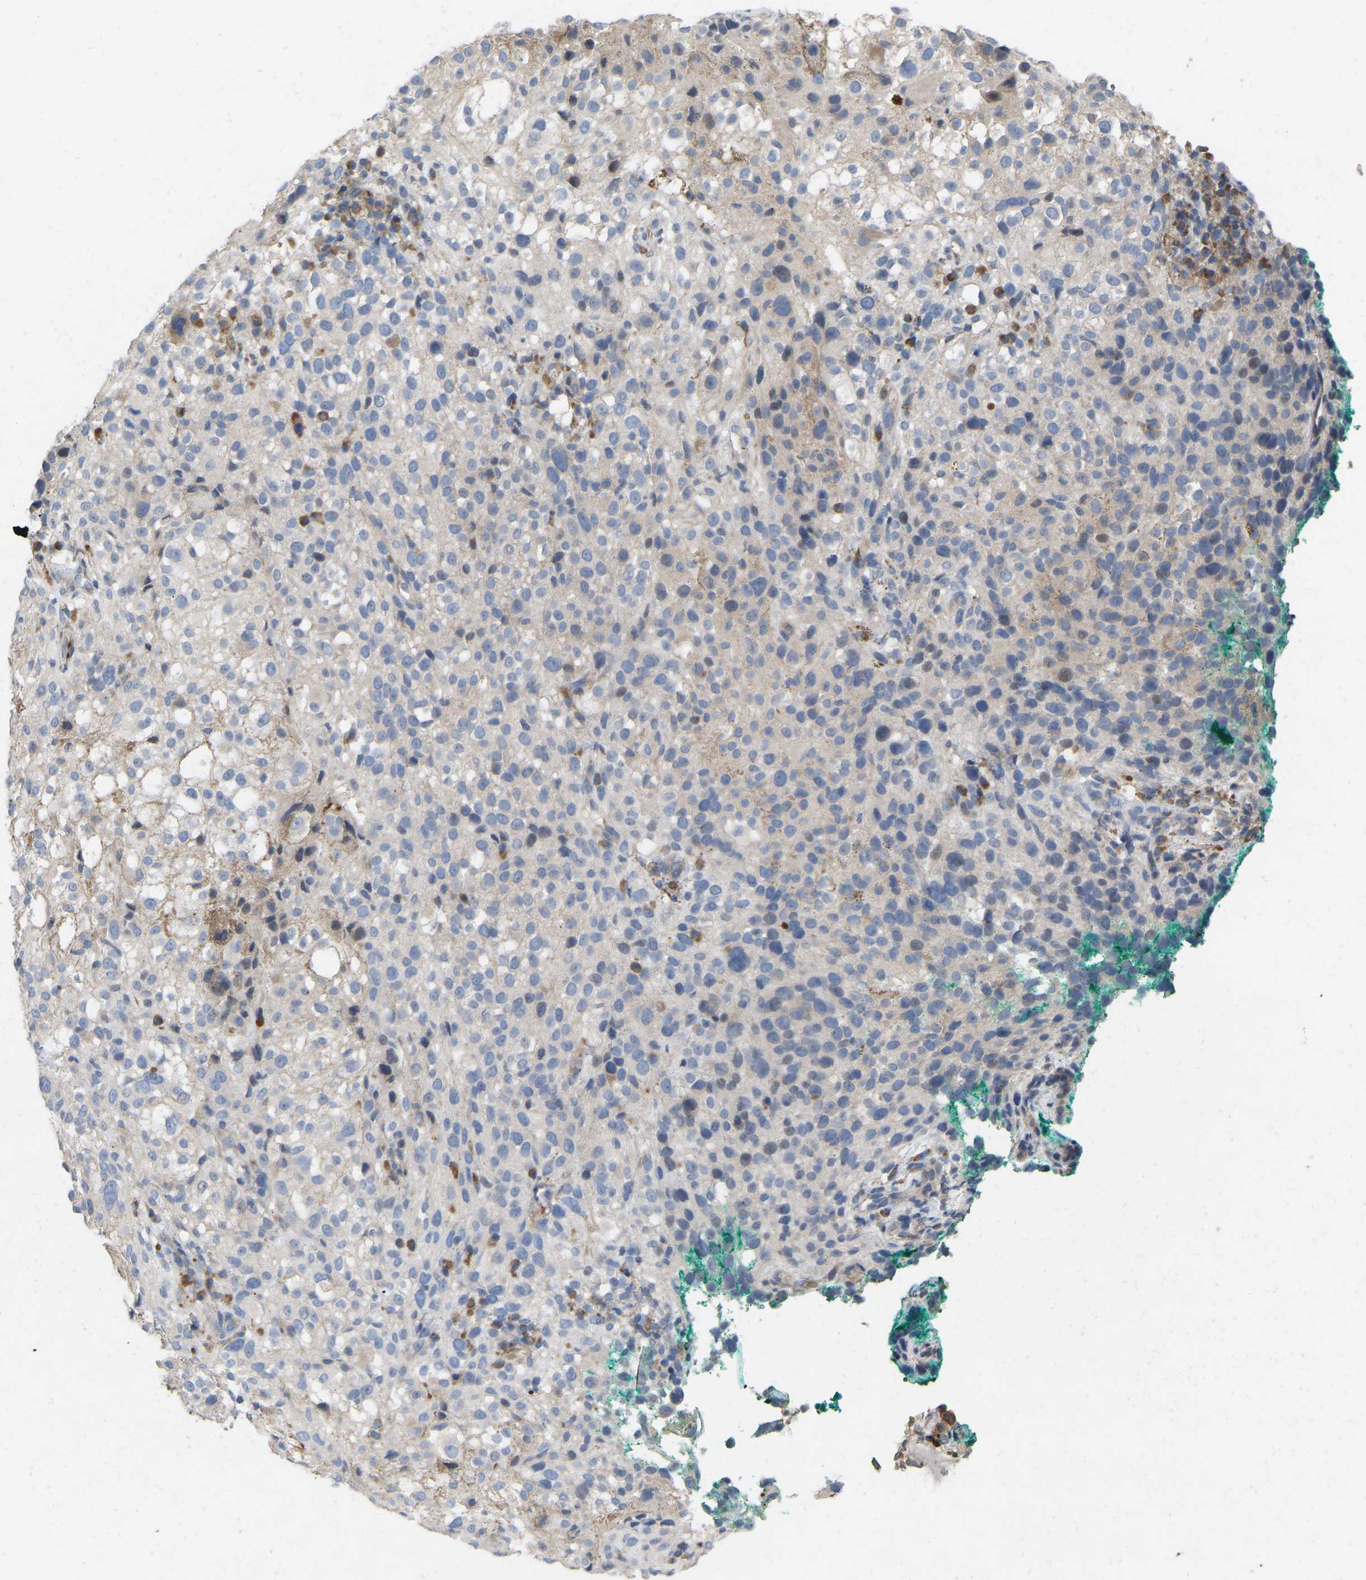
{"staining": {"intensity": "negative", "quantity": "none", "location": "none"}, "tissue": "melanoma", "cell_type": "Tumor cells", "image_type": "cancer", "snomed": [{"axis": "morphology", "description": "Necrosis, NOS"}, {"axis": "morphology", "description": "Malignant melanoma, NOS"}, {"axis": "topography", "description": "Skin"}], "caption": "IHC histopathology image of malignant melanoma stained for a protein (brown), which exhibits no staining in tumor cells.", "gene": "RHEB", "patient": {"sex": "female", "age": 87}}